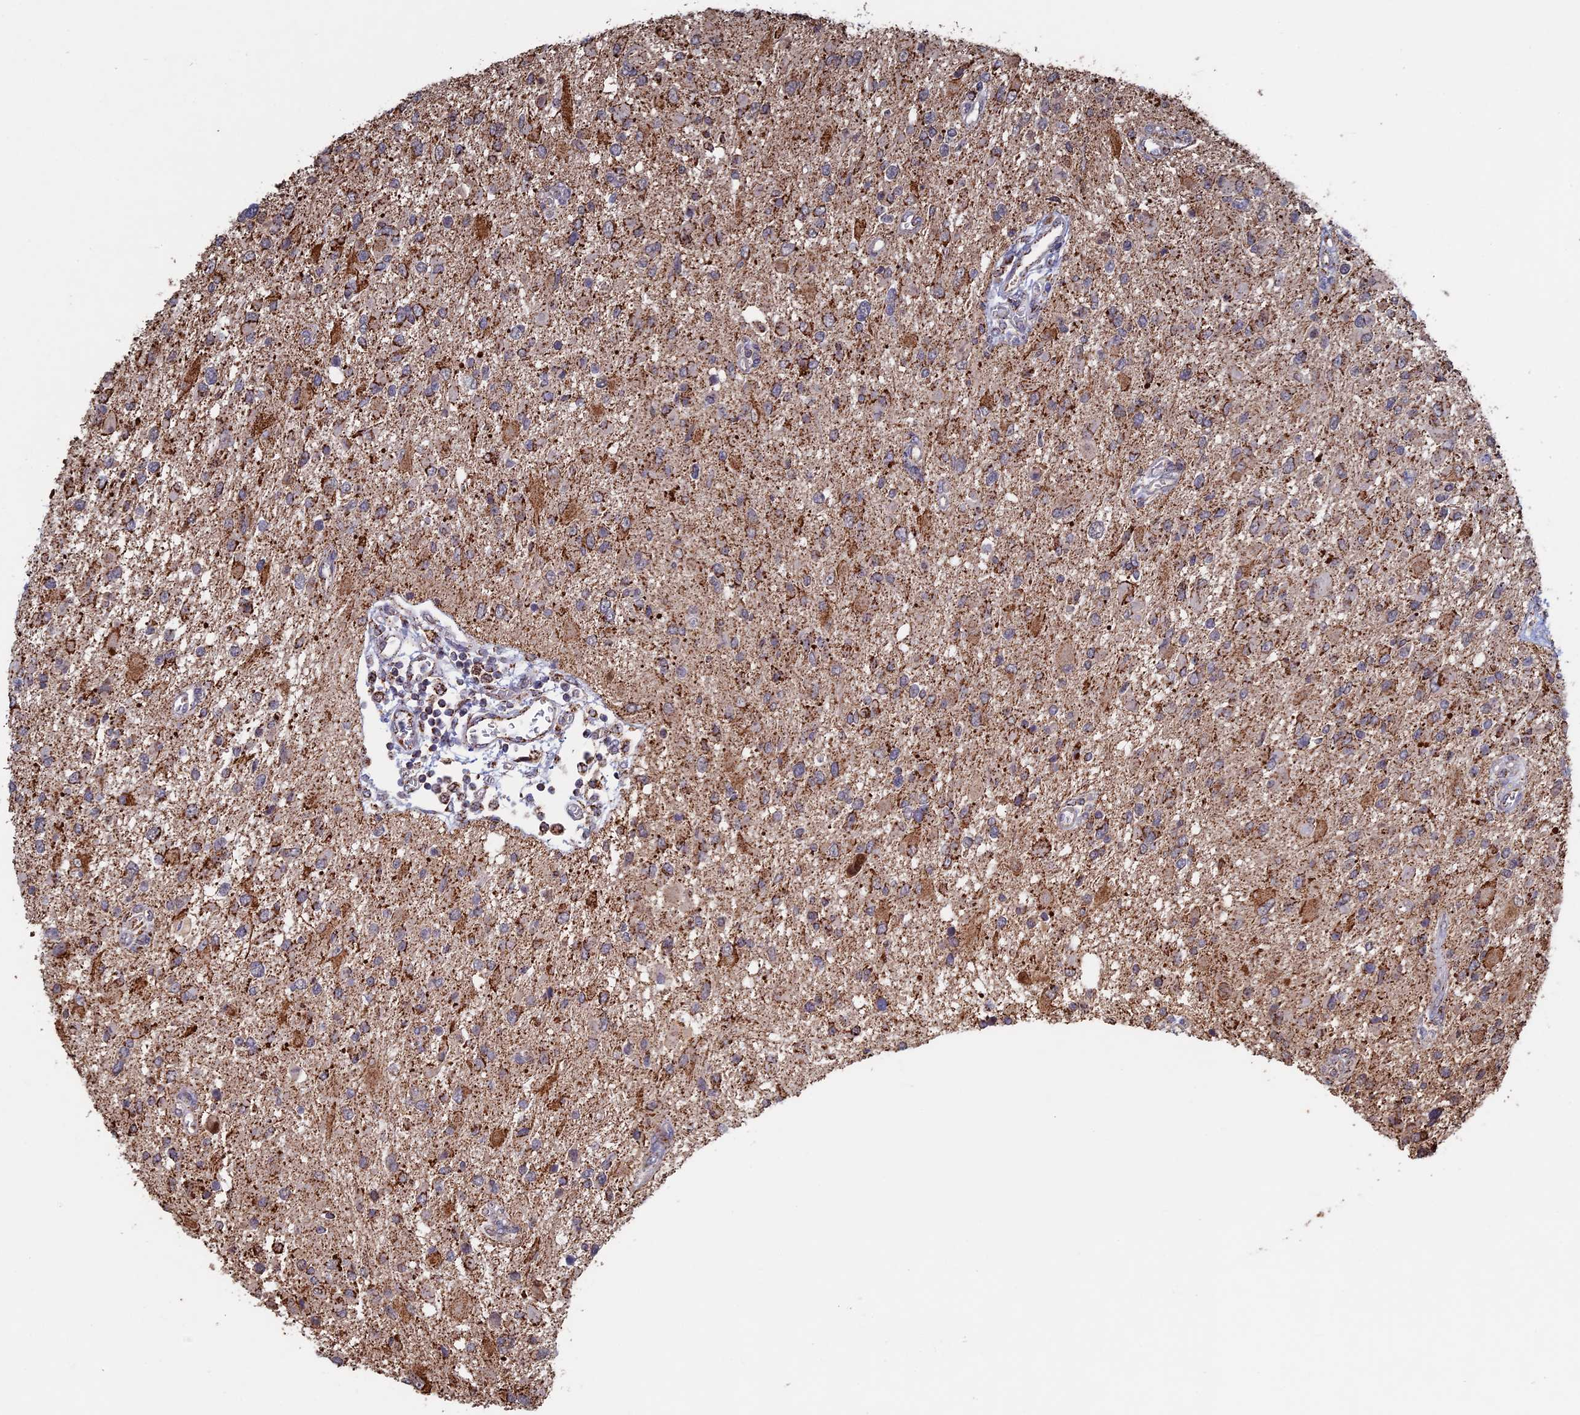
{"staining": {"intensity": "moderate", "quantity": ">75%", "location": "cytoplasmic/membranous"}, "tissue": "glioma", "cell_type": "Tumor cells", "image_type": "cancer", "snomed": [{"axis": "morphology", "description": "Glioma, malignant, High grade"}, {"axis": "topography", "description": "Brain"}], "caption": "Moderate cytoplasmic/membranous staining is appreciated in about >75% of tumor cells in glioma.", "gene": "SEC24D", "patient": {"sex": "male", "age": 53}}